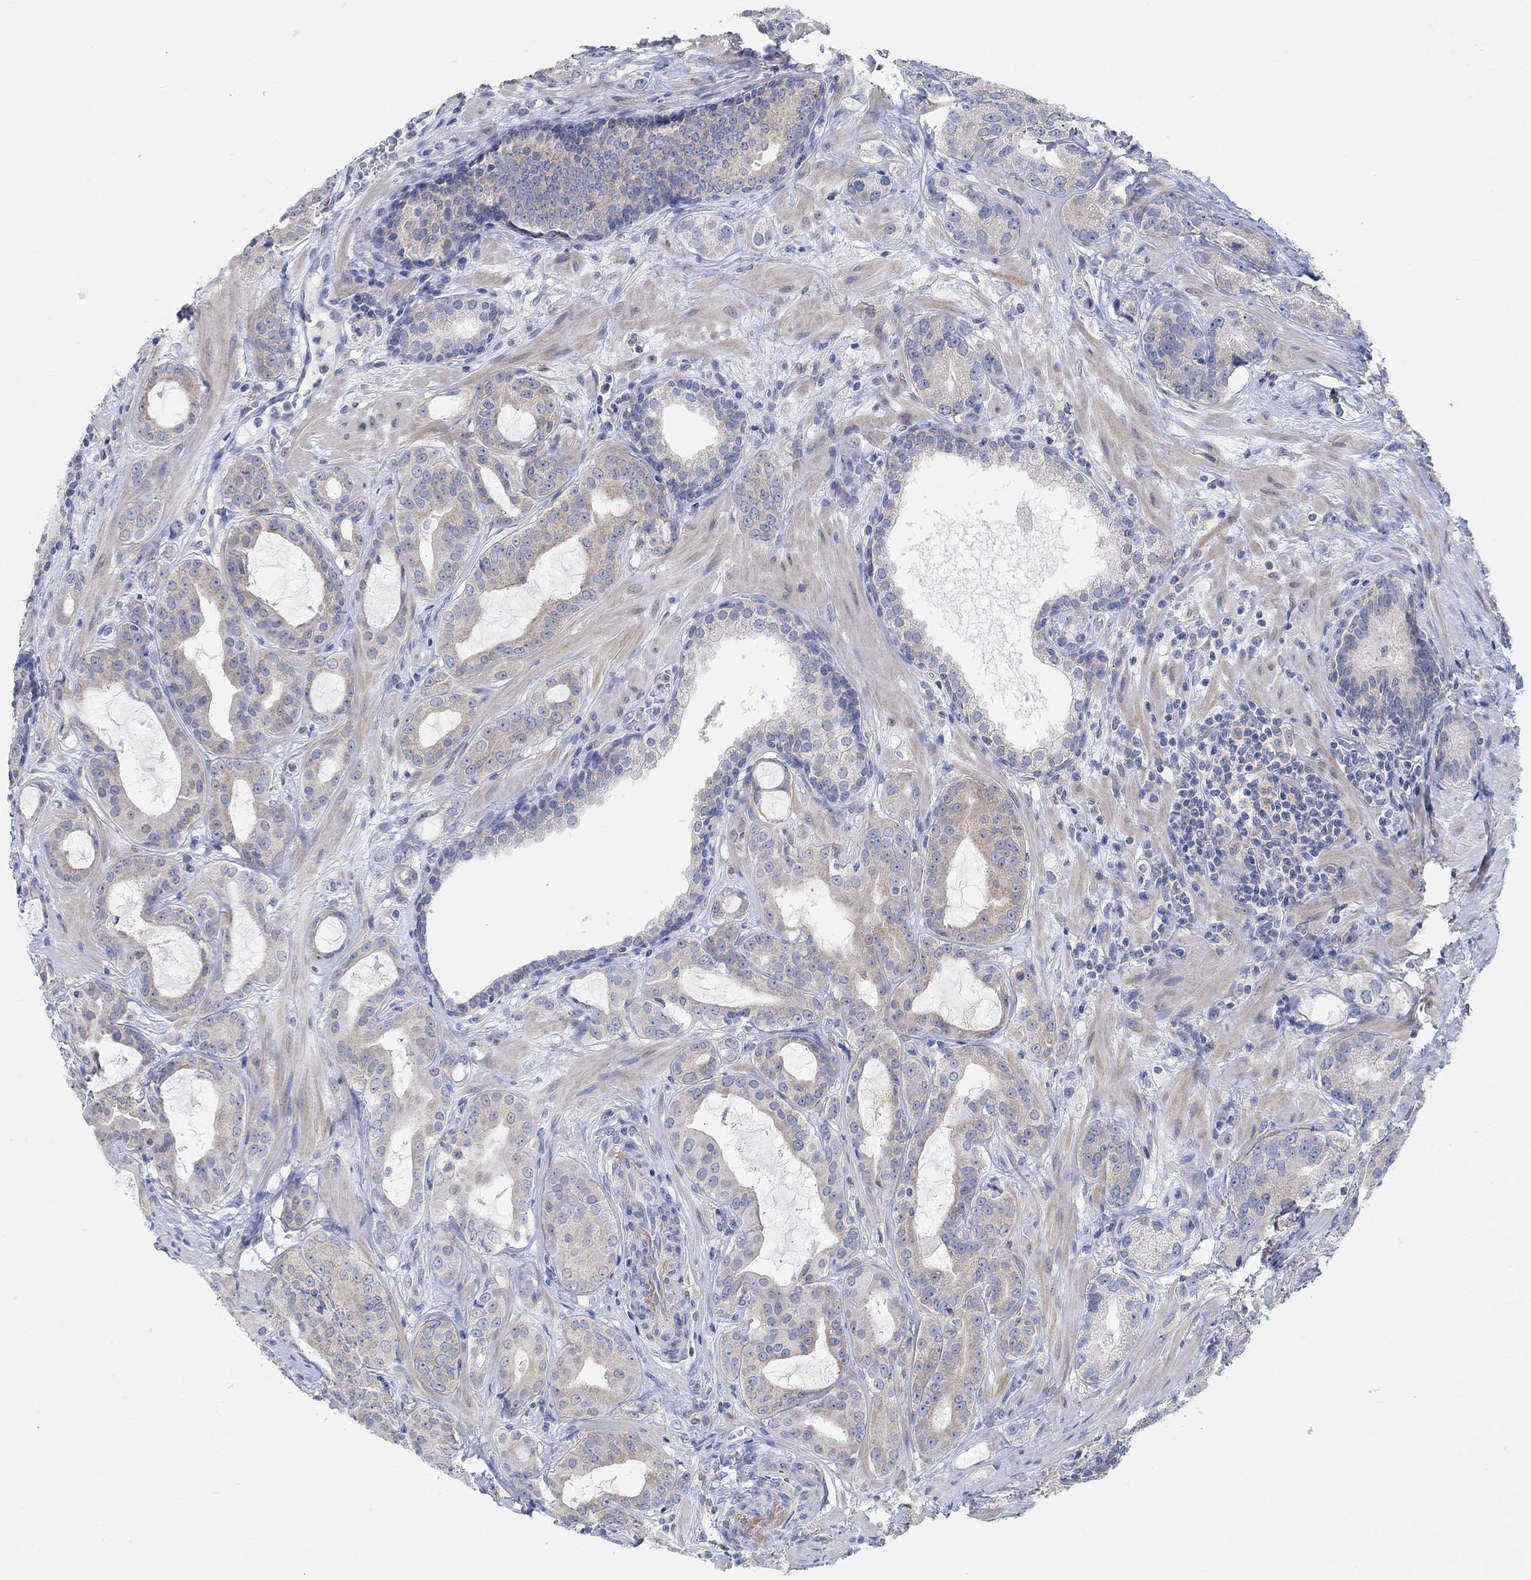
{"staining": {"intensity": "weak", "quantity": "25%-75%", "location": "cytoplasmic/membranous"}, "tissue": "prostate cancer", "cell_type": "Tumor cells", "image_type": "cancer", "snomed": [{"axis": "morphology", "description": "Adenocarcinoma, NOS"}, {"axis": "topography", "description": "Prostate"}], "caption": "A brown stain highlights weak cytoplasmic/membranous staining of a protein in human prostate cancer (adenocarcinoma) tumor cells.", "gene": "RIMS1", "patient": {"sex": "male", "age": 69}}